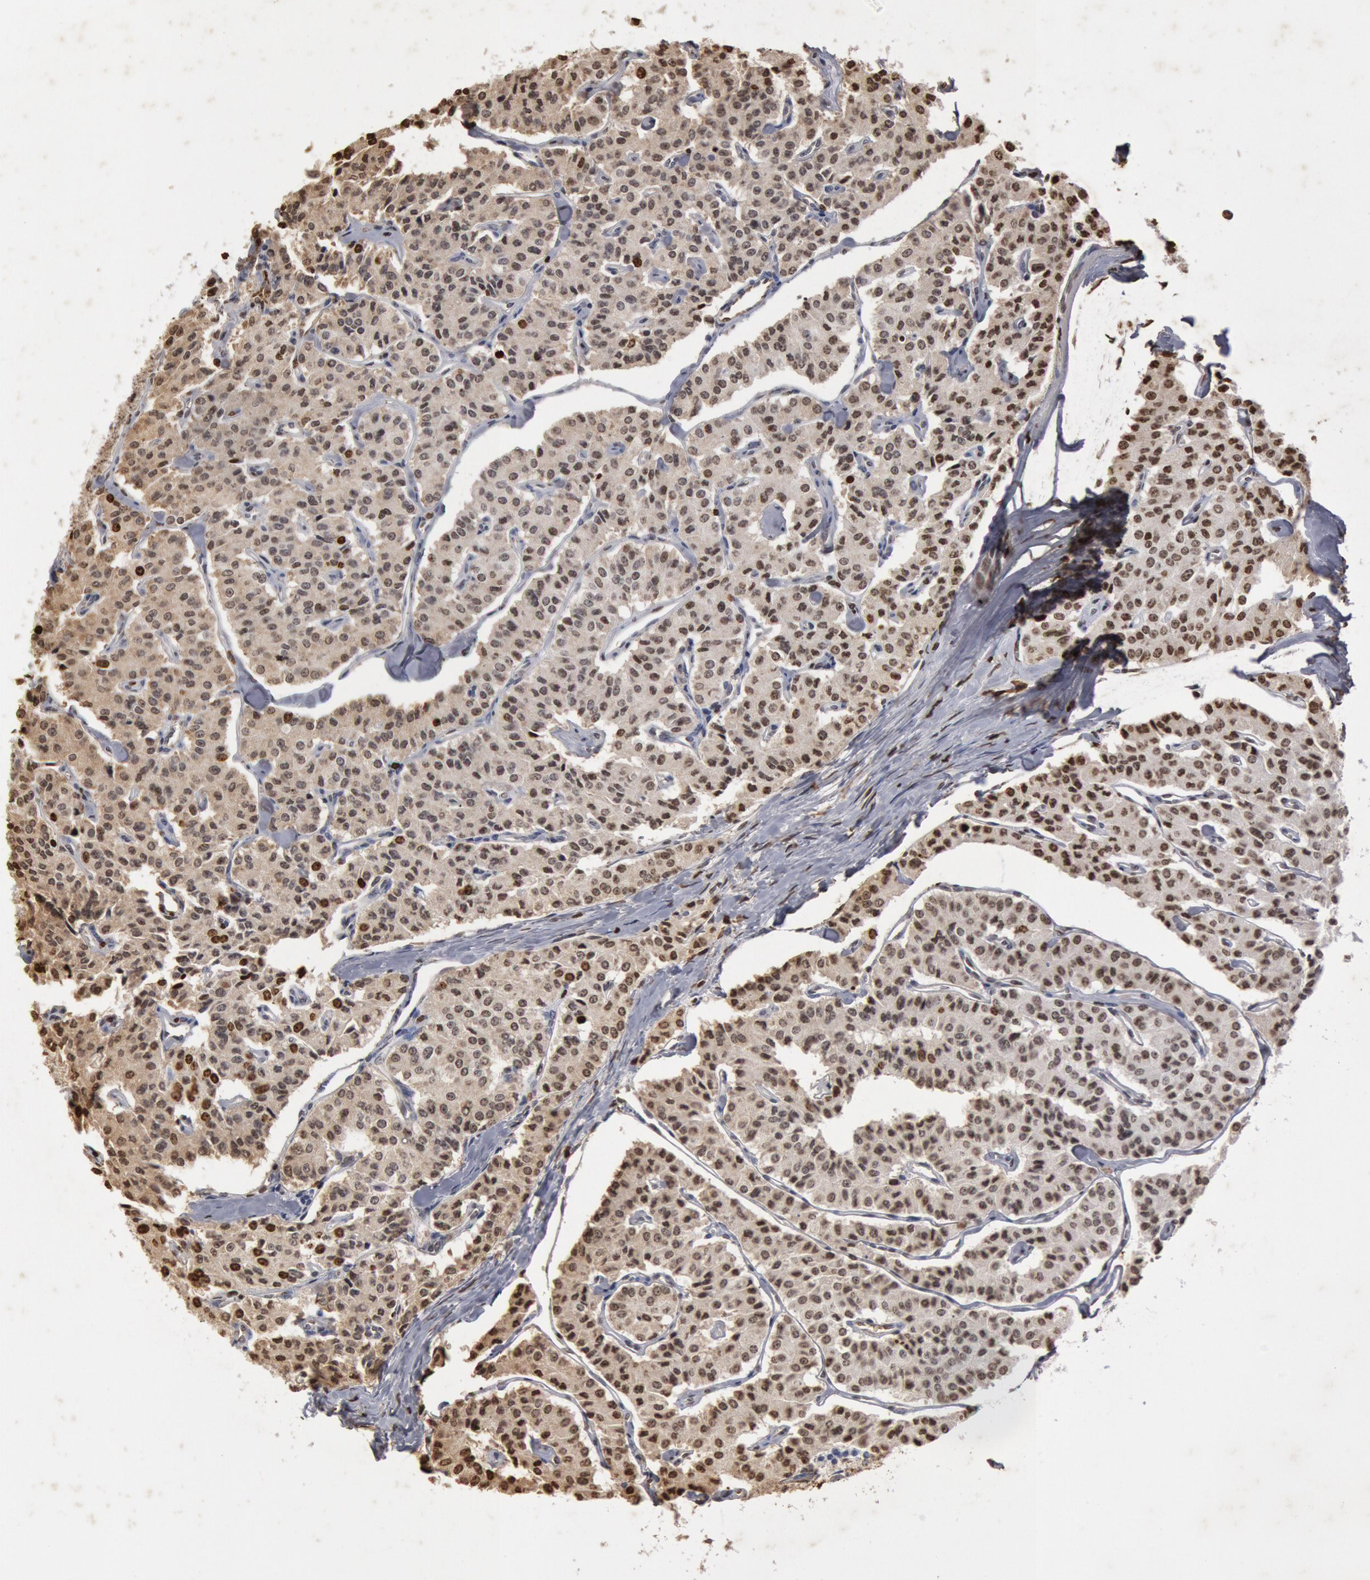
{"staining": {"intensity": "moderate", "quantity": "25%-75%", "location": "cytoplasmic/membranous,nuclear"}, "tissue": "carcinoid", "cell_type": "Tumor cells", "image_type": "cancer", "snomed": [{"axis": "morphology", "description": "Carcinoid, malignant, NOS"}, {"axis": "topography", "description": "Bronchus"}], "caption": "Immunohistochemical staining of human carcinoid (malignant) shows moderate cytoplasmic/membranous and nuclear protein positivity in approximately 25%-75% of tumor cells.", "gene": "FOXA2", "patient": {"sex": "male", "age": 55}}